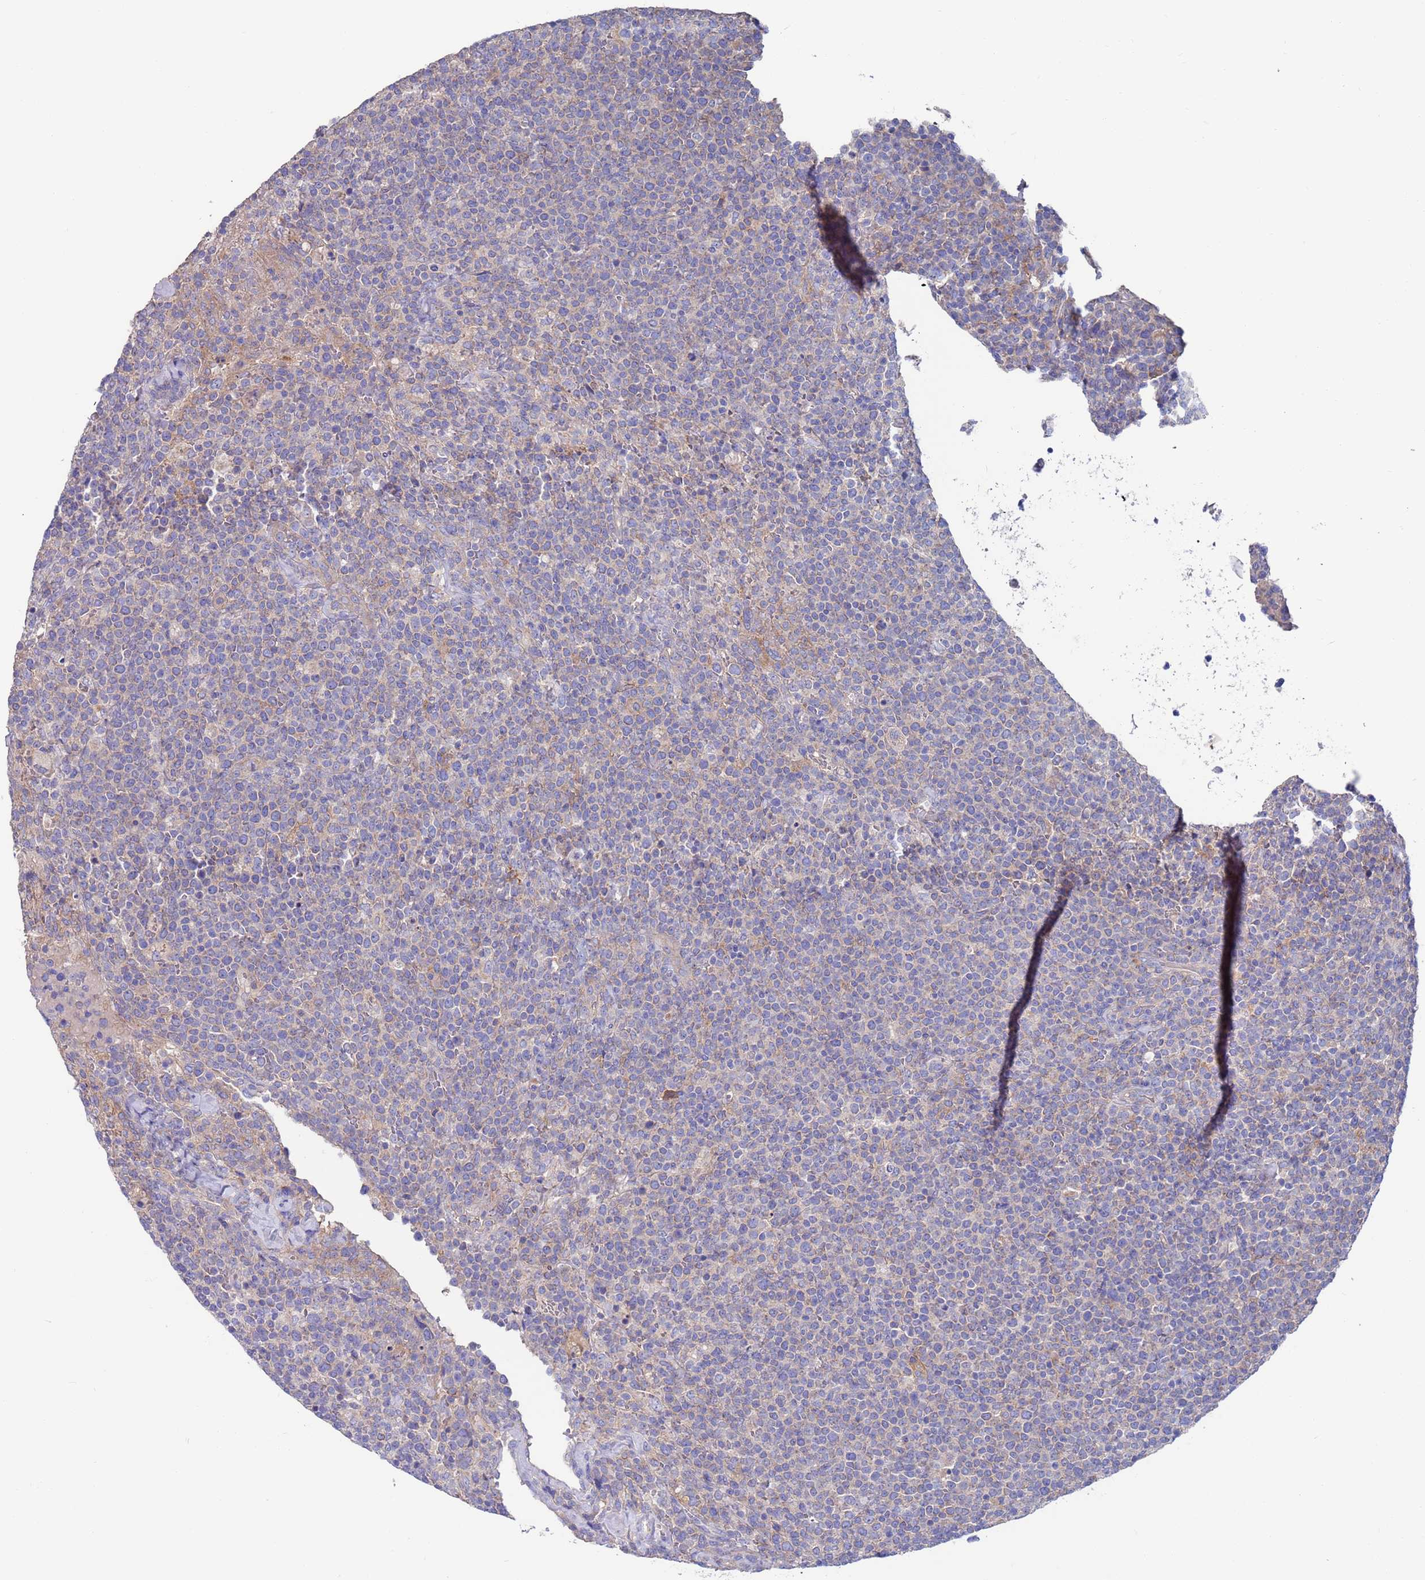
{"staining": {"intensity": "negative", "quantity": "none", "location": "none"}, "tissue": "lymphoma", "cell_type": "Tumor cells", "image_type": "cancer", "snomed": [{"axis": "morphology", "description": "Malignant lymphoma, non-Hodgkin's type, High grade"}, {"axis": "topography", "description": "Lymph node"}], "caption": "A photomicrograph of lymphoma stained for a protein exhibits no brown staining in tumor cells.", "gene": "KRTCAP3", "patient": {"sex": "male", "age": 61}}